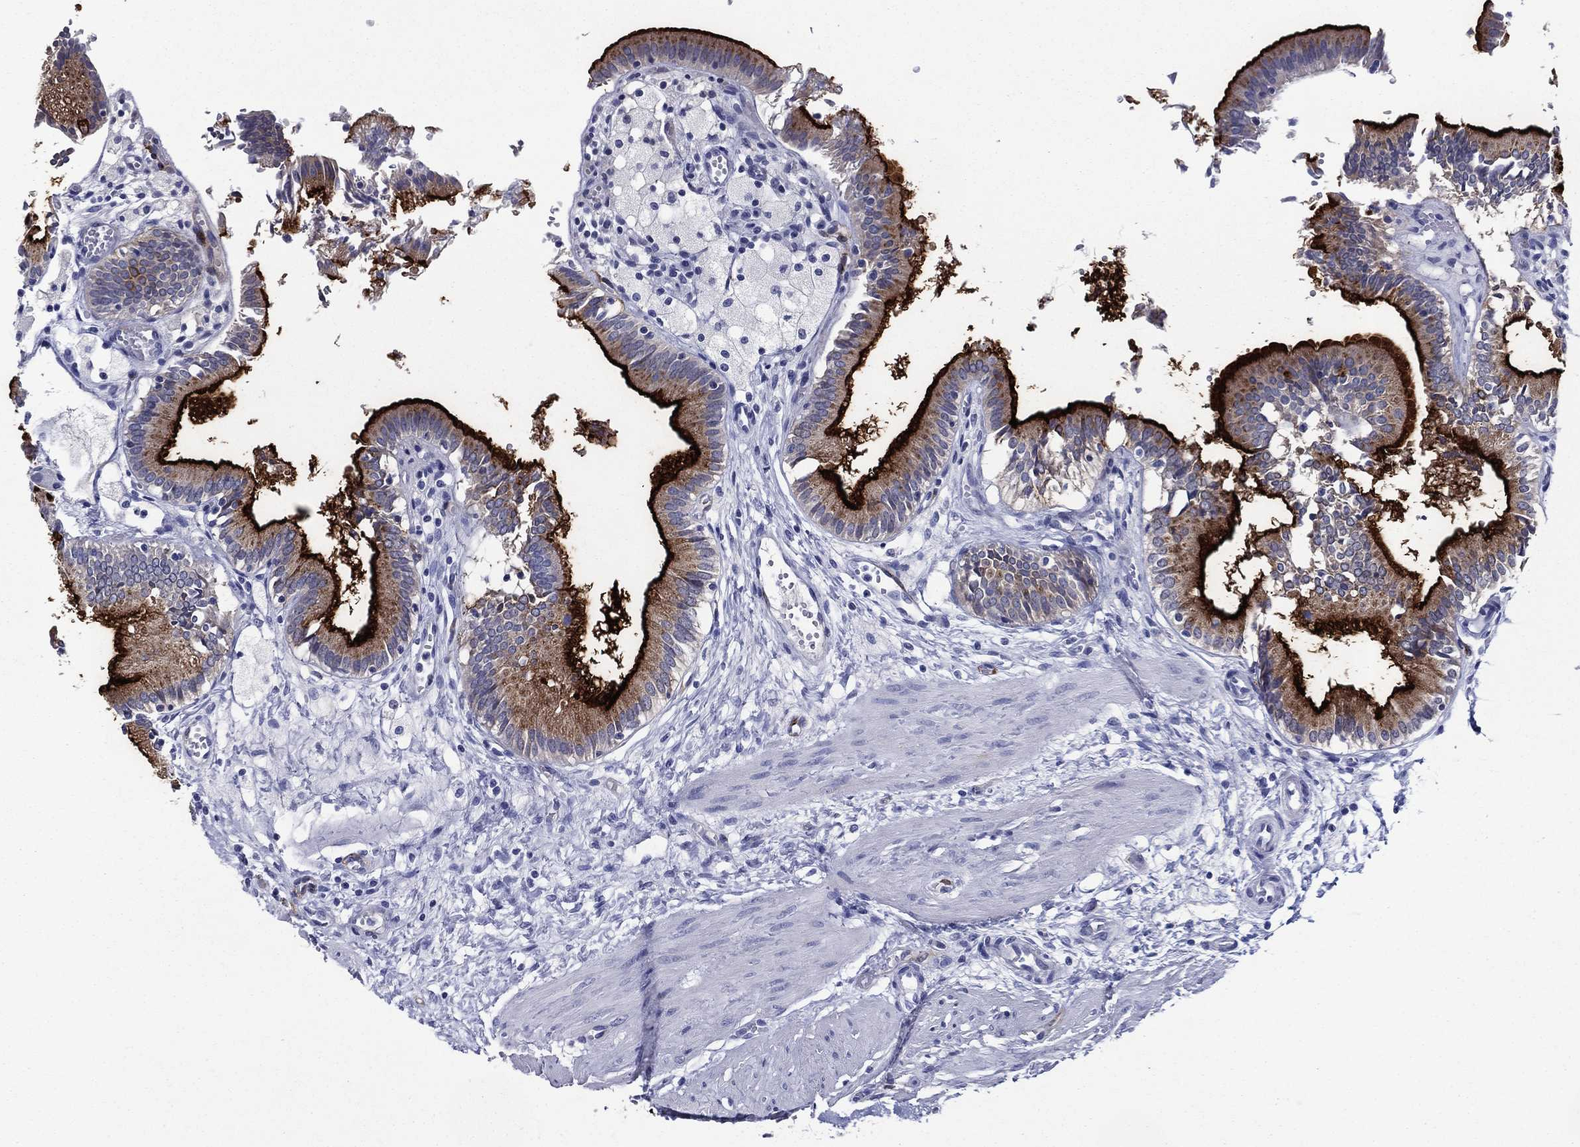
{"staining": {"intensity": "strong", "quantity": "25%-75%", "location": "cytoplasmic/membranous"}, "tissue": "gallbladder", "cell_type": "Glandular cells", "image_type": "normal", "snomed": [{"axis": "morphology", "description": "Normal tissue, NOS"}, {"axis": "topography", "description": "Gallbladder"}], "caption": "This image displays IHC staining of normal gallbladder, with high strong cytoplasmic/membranous staining in approximately 25%-75% of glandular cells.", "gene": "ACE2", "patient": {"sex": "female", "age": 24}}